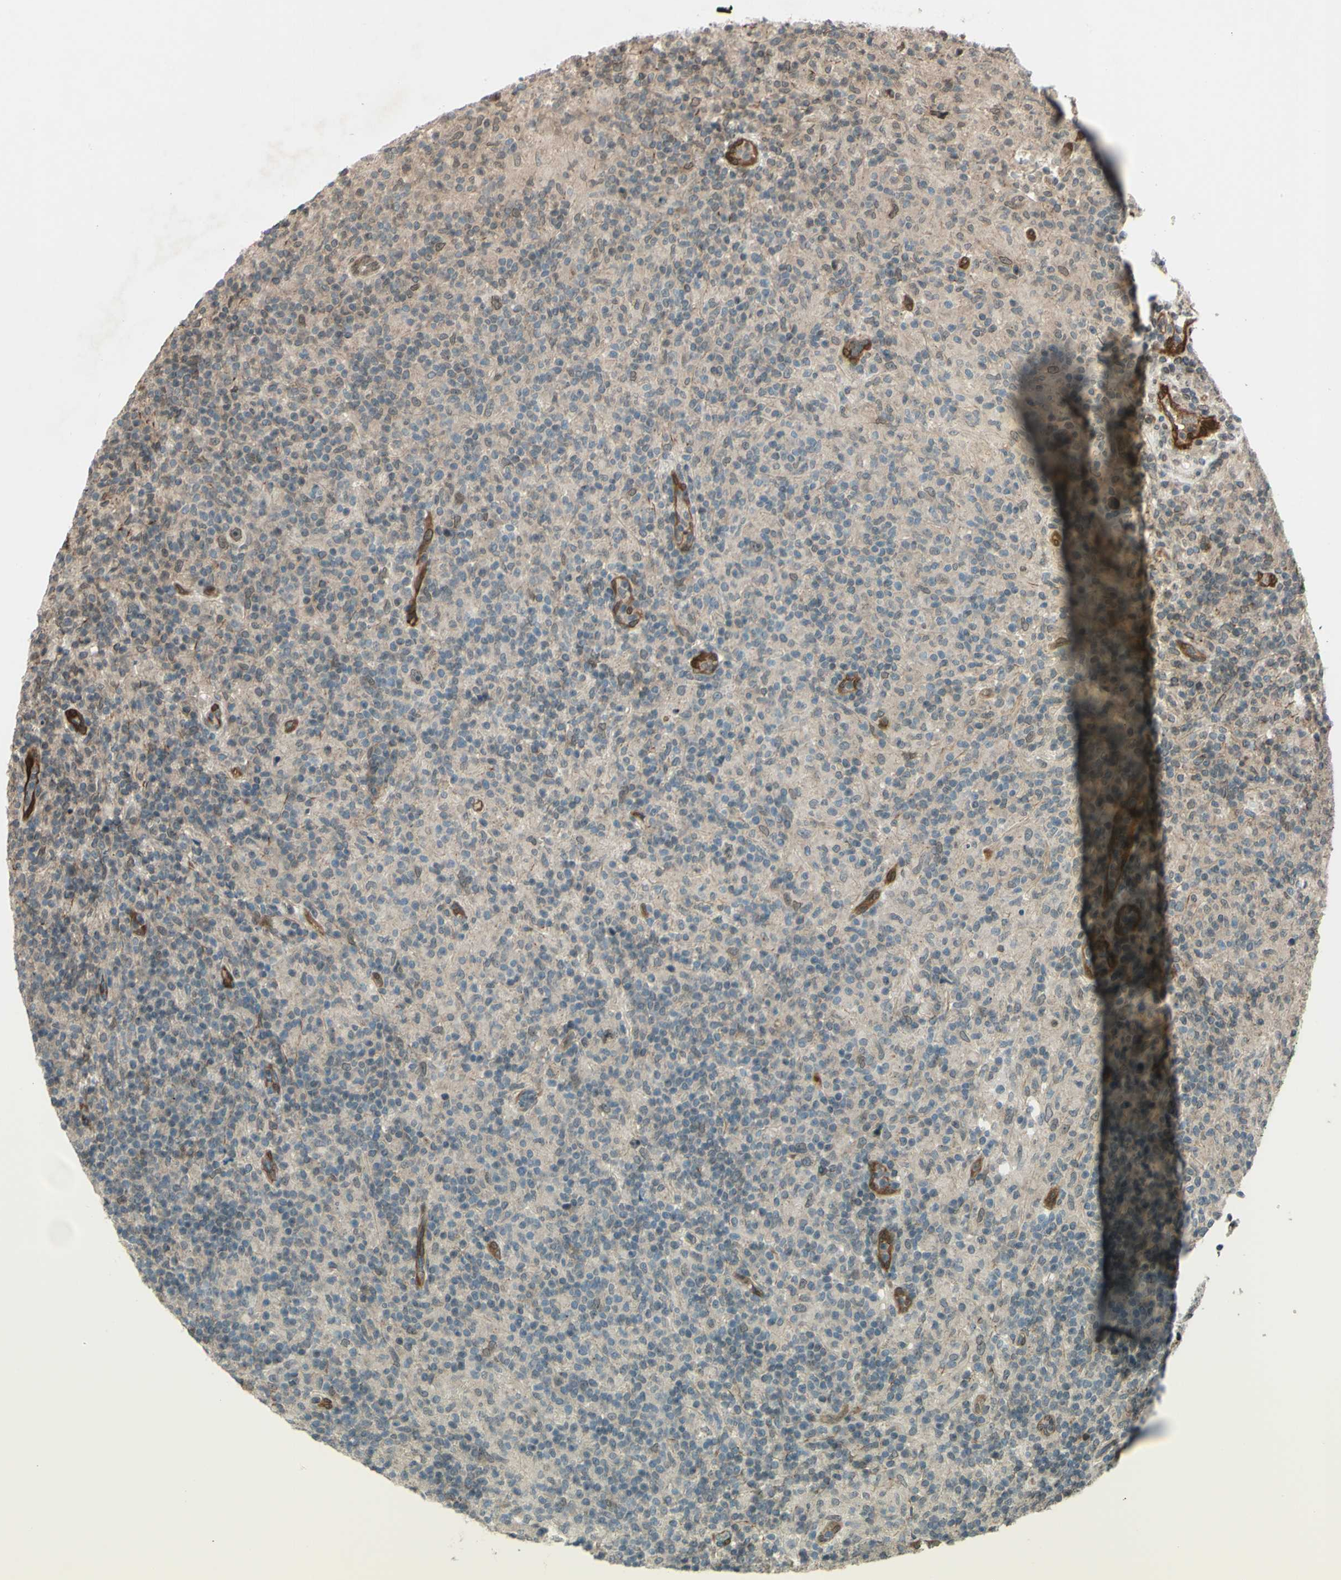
{"staining": {"intensity": "weak", "quantity": ">75%", "location": "cytoplasmic/membranous,nuclear"}, "tissue": "lymphoma", "cell_type": "Tumor cells", "image_type": "cancer", "snomed": [{"axis": "morphology", "description": "Hodgkin's disease, NOS"}, {"axis": "topography", "description": "Lymph node"}], "caption": "Immunohistochemistry (IHC) of human Hodgkin's disease displays low levels of weak cytoplasmic/membranous and nuclear staining in about >75% of tumor cells.", "gene": "MLF2", "patient": {"sex": "male", "age": 70}}